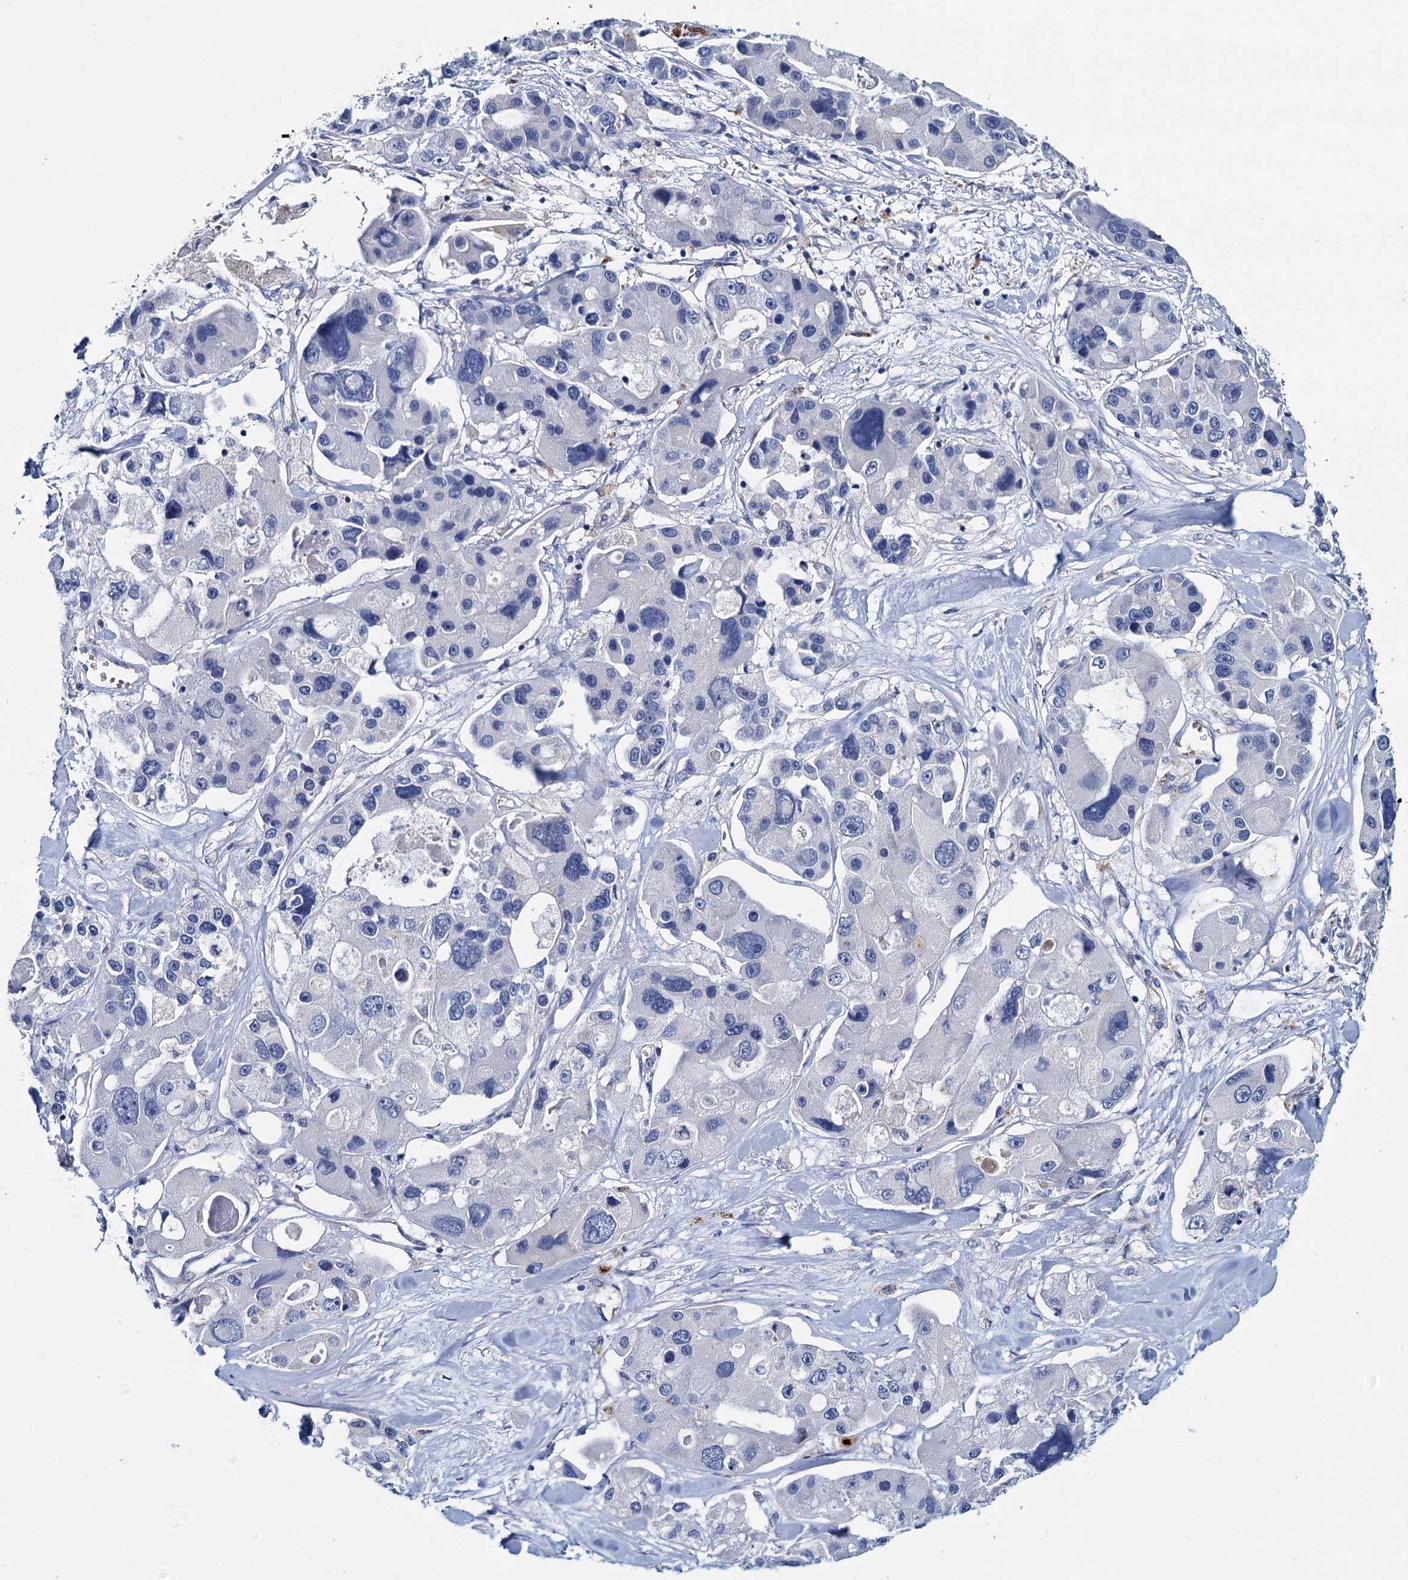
{"staining": {"intensity": "negative", "quantity": "none", "location": "none"}, "tissue": "lung cancer", "cell_type": "Tumor cells", "image_type": "cancer", "snomed": [{"axis": "morphology", "description": "Adenocarcinoma, NOS"}, {"axis": "topography", "description": "Lung"}], "caption": "A histopathology image of adenocarcinoma (lung) stained for a protein exhibits no brown staining in tumor cells.", "gene": "ATG2A", "patient": {"sex": "female", "age": 54}}